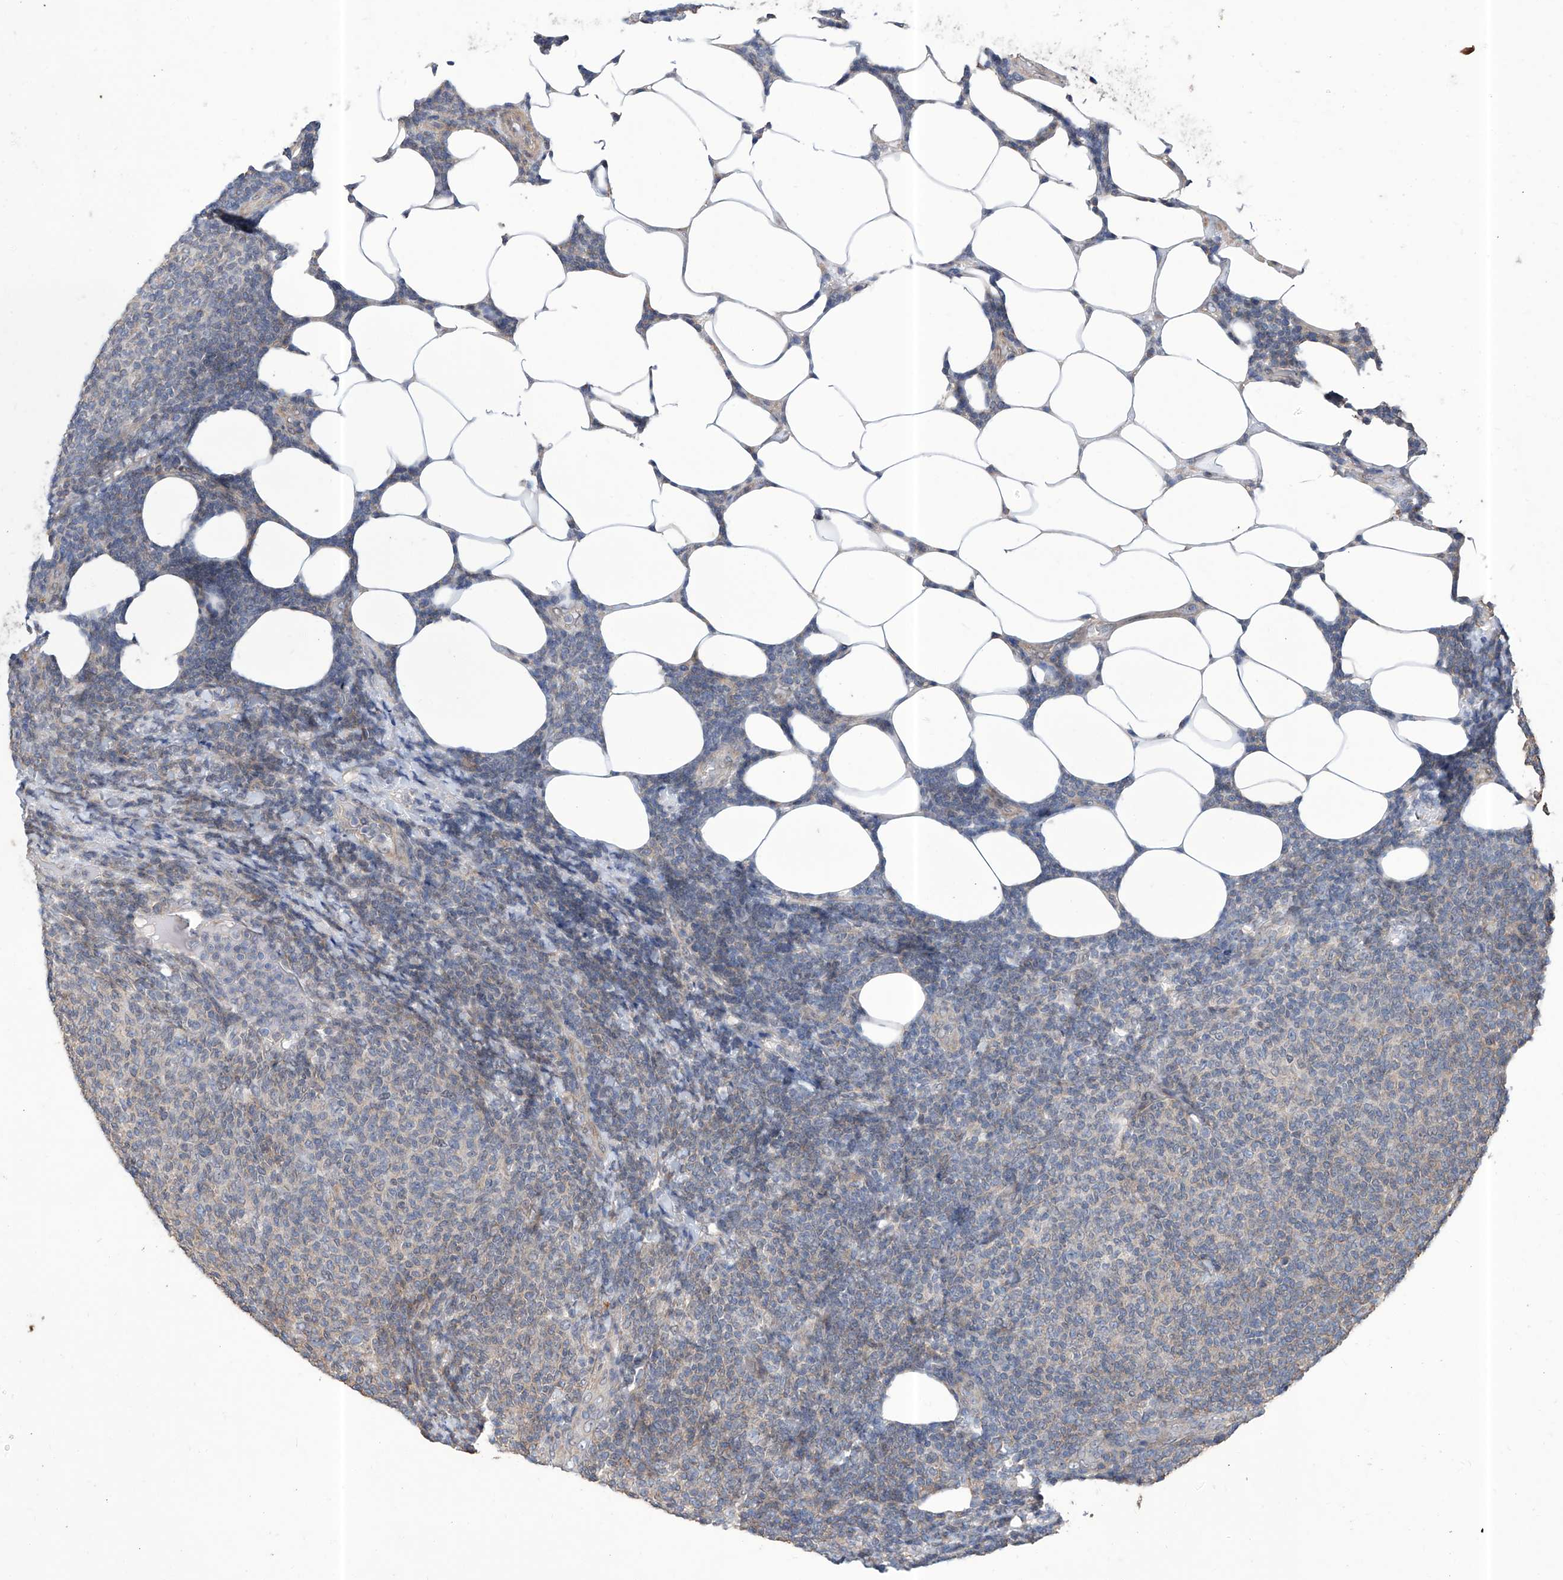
{"staining": {"intensity": "negative", "quantity": "none", "location": "none"}, "tissue": "lymphoma", "cell_type": "Tumor cells", "image_type": "cancer", "snomed": [{"axis": "morphology", "description": "Malignant lymphoma, non-Hodgkin's type, Low grade"}, {"axis": "topography", "description": "Lymph node"}], "caption": "A micrograph of malignant lymphoma, non-Hodgkin's type (low-grade) stained for a protein shows no brown staining in tumor cells. The staining was performed using DAB (3,3'-diaminobenzidine) to visualize the protein expression in brown, while the nuclei were stained in blue with hematoxylin (Magnification: 20x).", "gene": "KIFC2", "patient": {"sex": "male", "age": 66}}